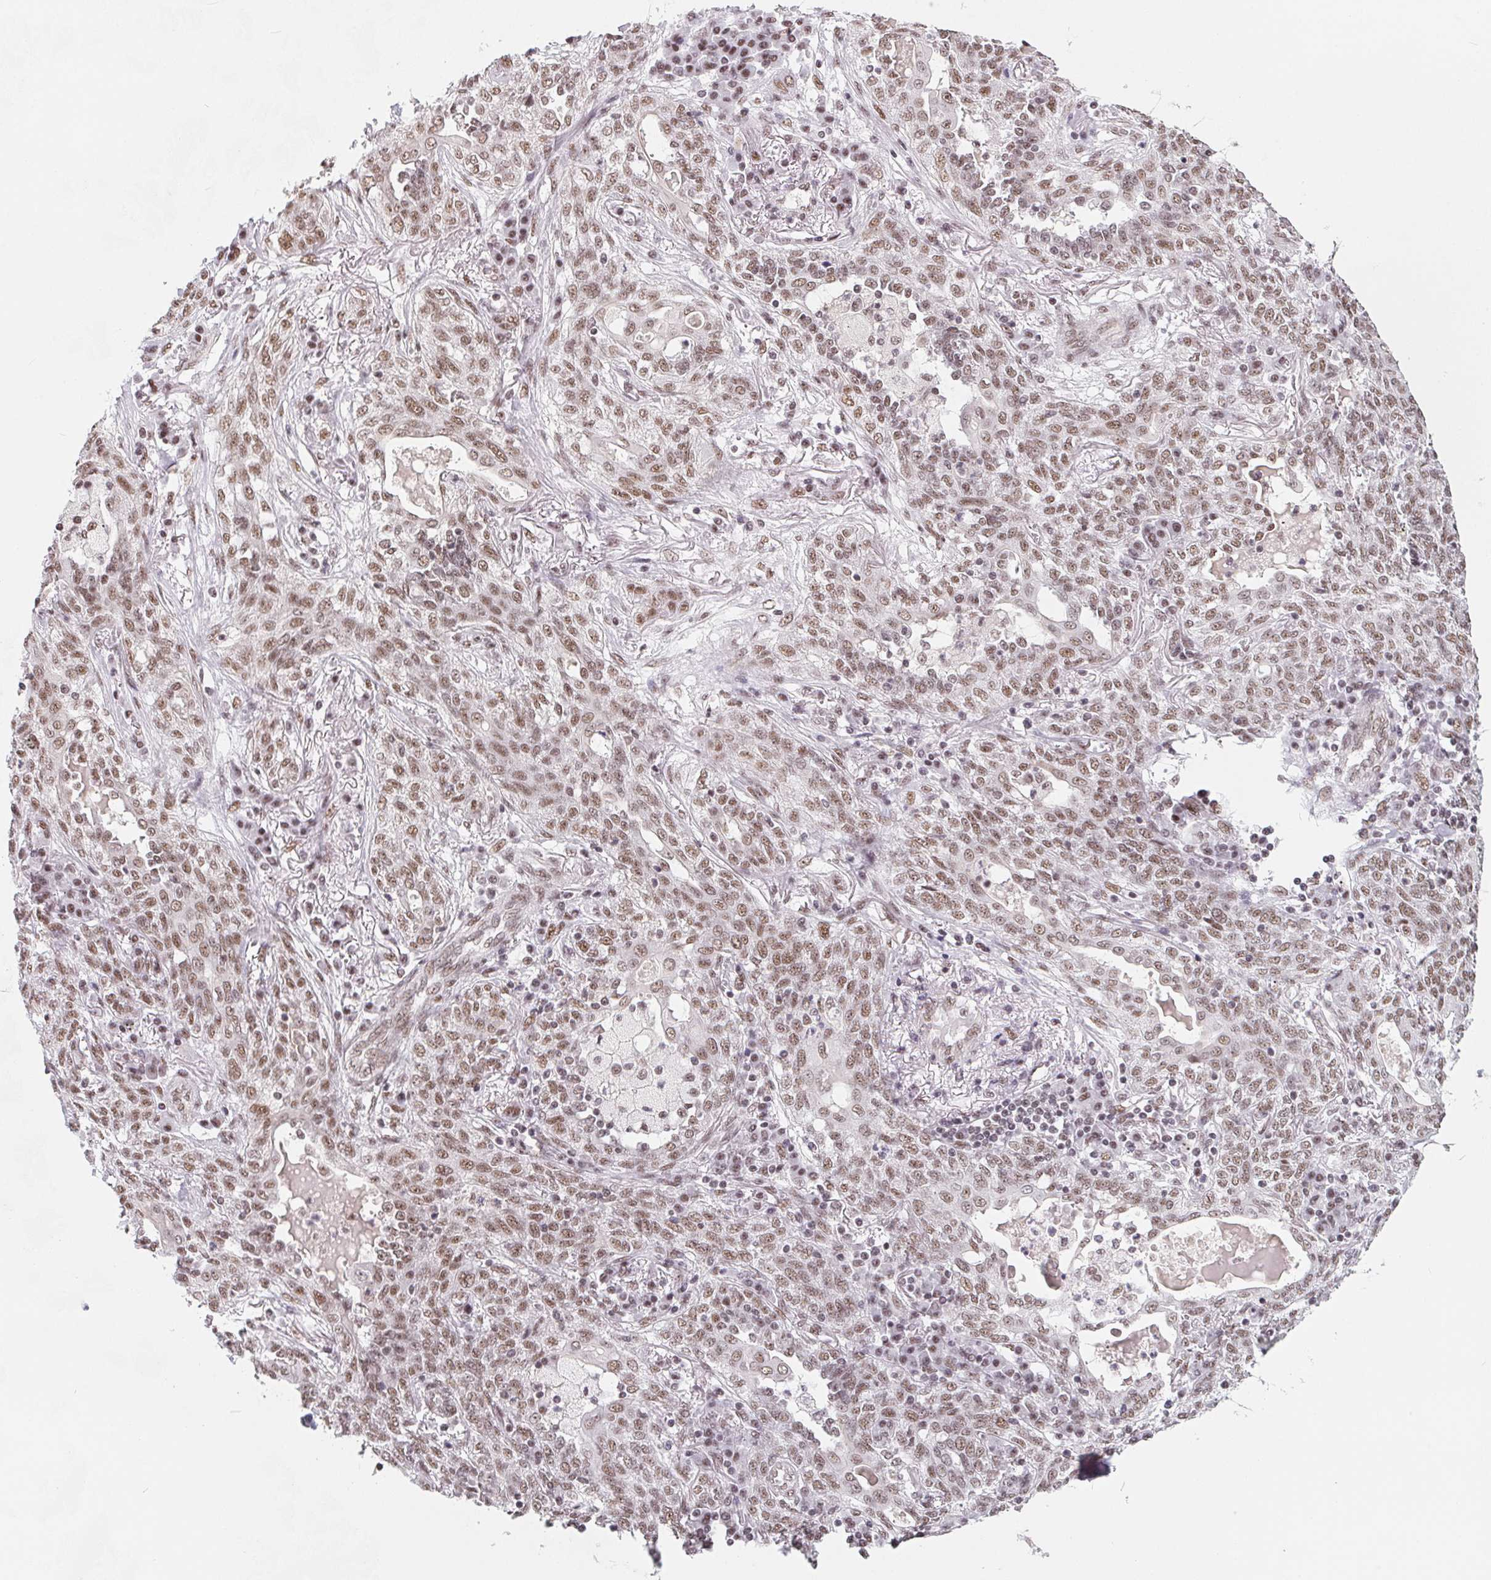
{"staining": {"intensity": "moderate", "quantity": ">75%", "location": "nuclear"}, "tissue": "lung cancer", "cell_type": "Tumor cells", "image_type": "cancer", "snomed": [{"axis": "morphology", "description": "Squamous cell carcinoma, NOS"}, {"axis": "topography", "description": "Lung"}], "caption": "Brown immunohistochemical staining in human lung cancer displays moderate nuclear positivity in approximately >75% of tumor cells.", "gene": "TCERG1", "patient": {"sex": "female", "age": 70}}